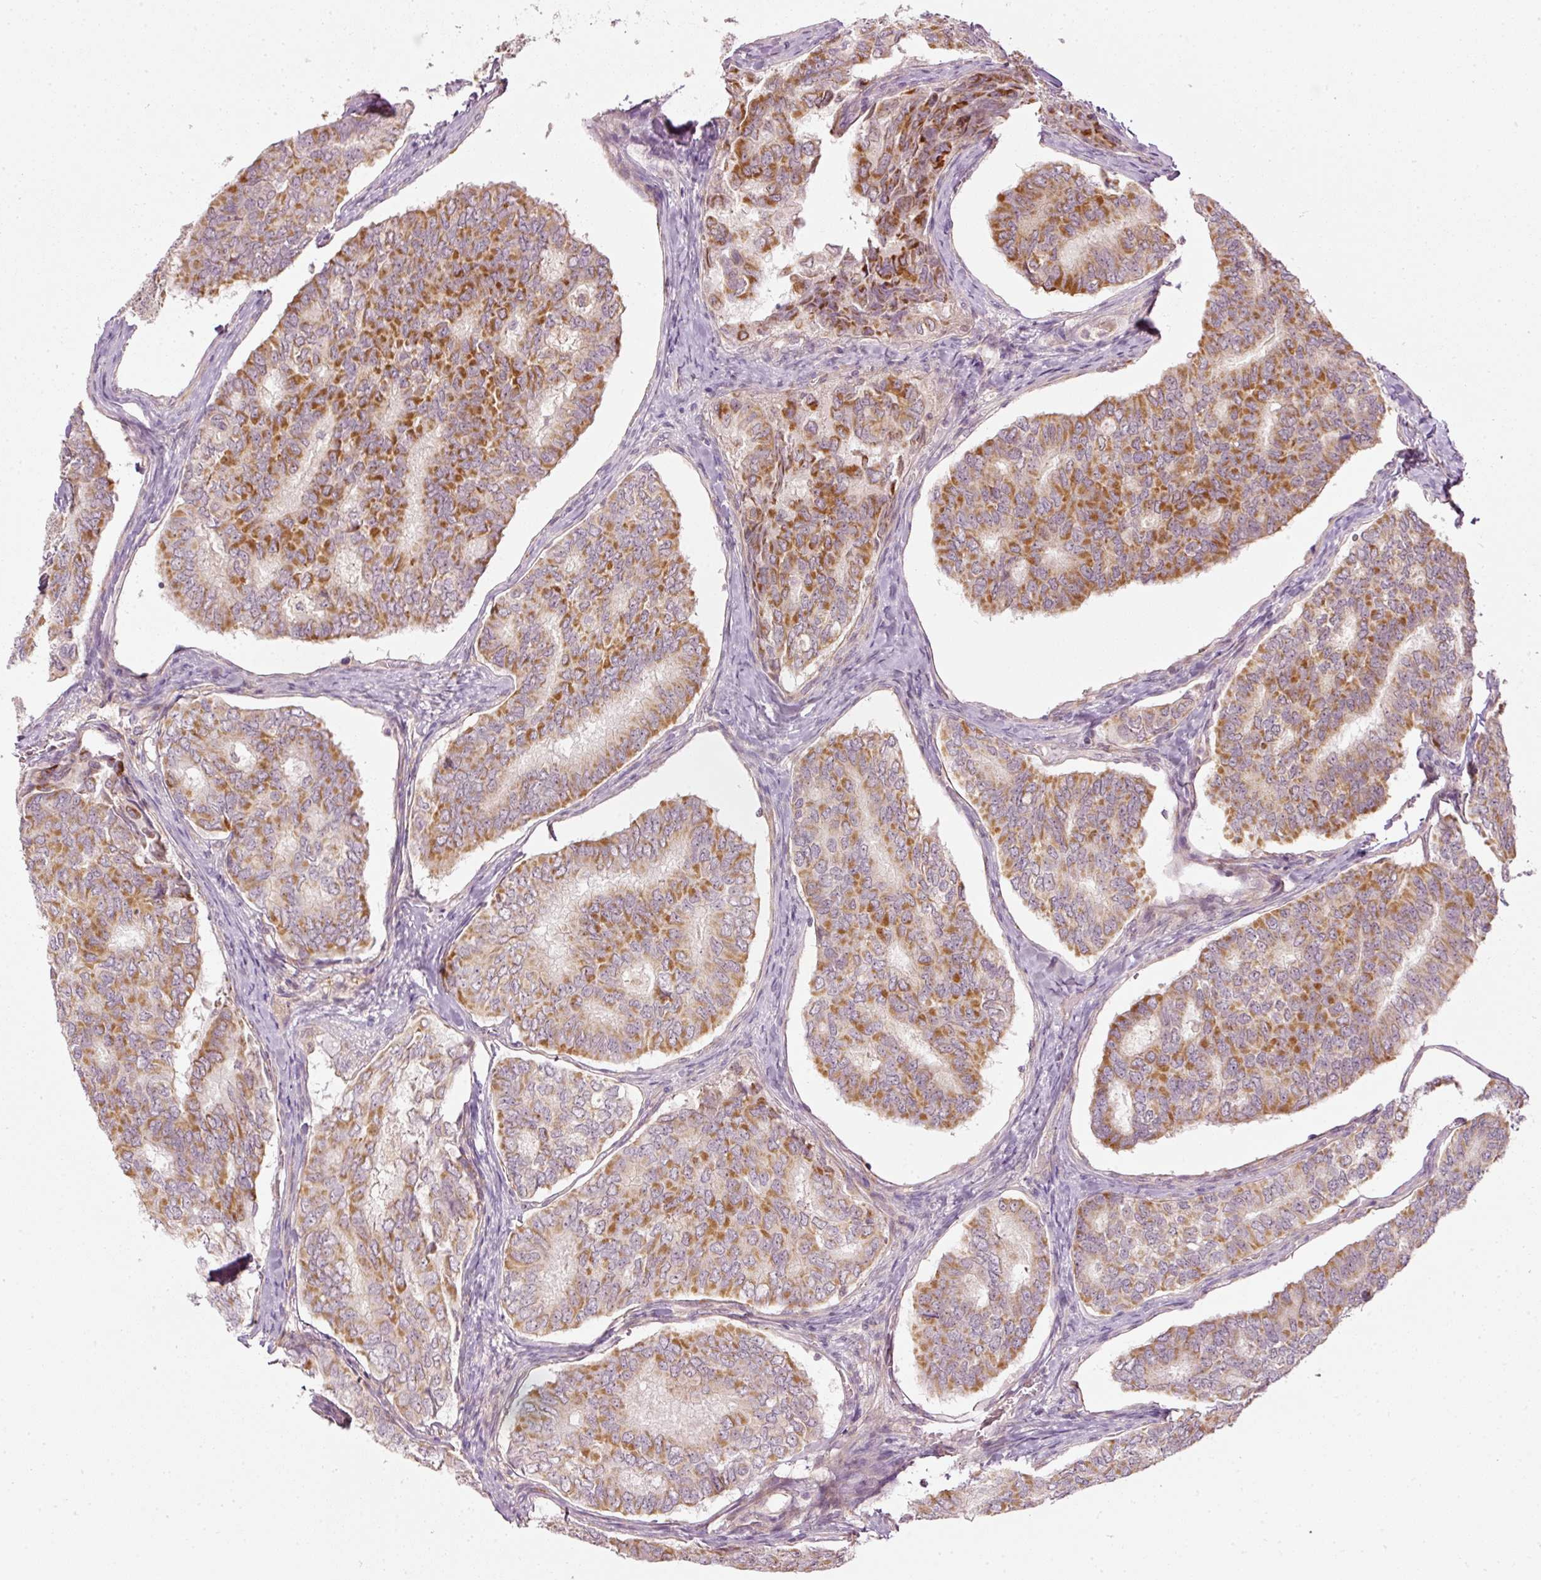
{"staining": {"intensity": "moderate", "quantity": ">75%", "location": "cytoplasmic/membranous"}, "tissue": "thyroid cancer", "cell_type": "Tumor cells", "image_type": "cancer", "snomed": [{"axis": "morphology", "description": "Papillary adenocarcinoma, NOS"}, {"axis": "topography", "description": "Thyroid gland"}], "caption": "This is an image of immunohistochemistry (IHC) staining of papillary adenocarcinoma (thyroid), which shows moderate staining in the cytoplasmic/membranous of tumor cells.", "gene": "CDC20B", "patient": {"sex": "female", "age": 35}}